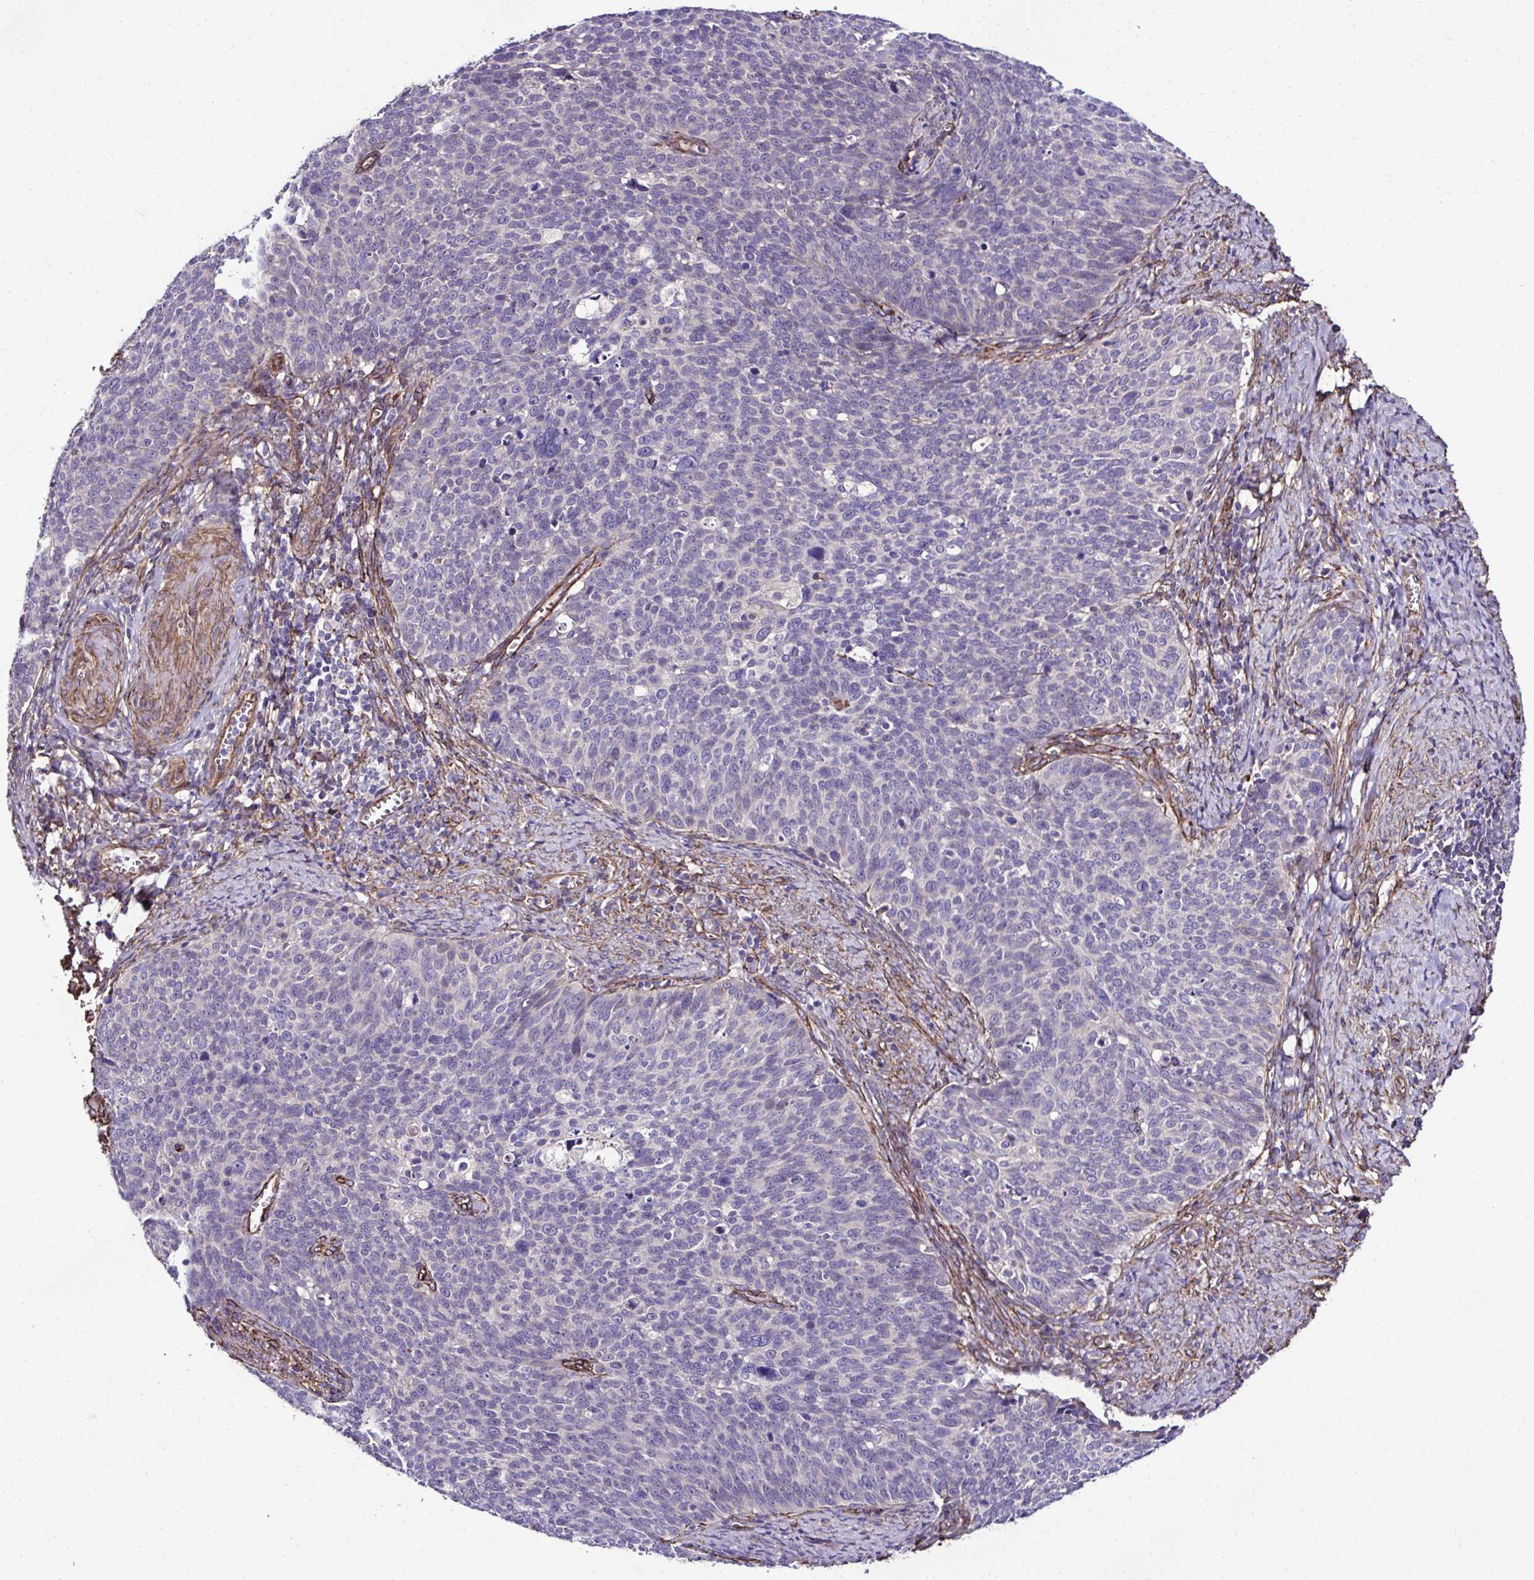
{"staining": {"intensity": "negative", "quantity": "none", "location": "none"}, "tissue": "cervical cancer", "cell_type": "Tumor cells", "image_type": "cancer", "snomed": [{"axis": "morphology", "description": "Normal tissue, NOS"}, {"axis": "morphology", "description": "Squamous cell carcinoma, NOS"}, {"axis": "topography", "description": "Cervix"}], "caption": "Immunohistochemistry histopathology image of cervical cancer stained for a protein (brown), which exhibits no expression in tumor cells.", "gene": "TRIM52", "patient": {"sex": "female", "age": 39}}